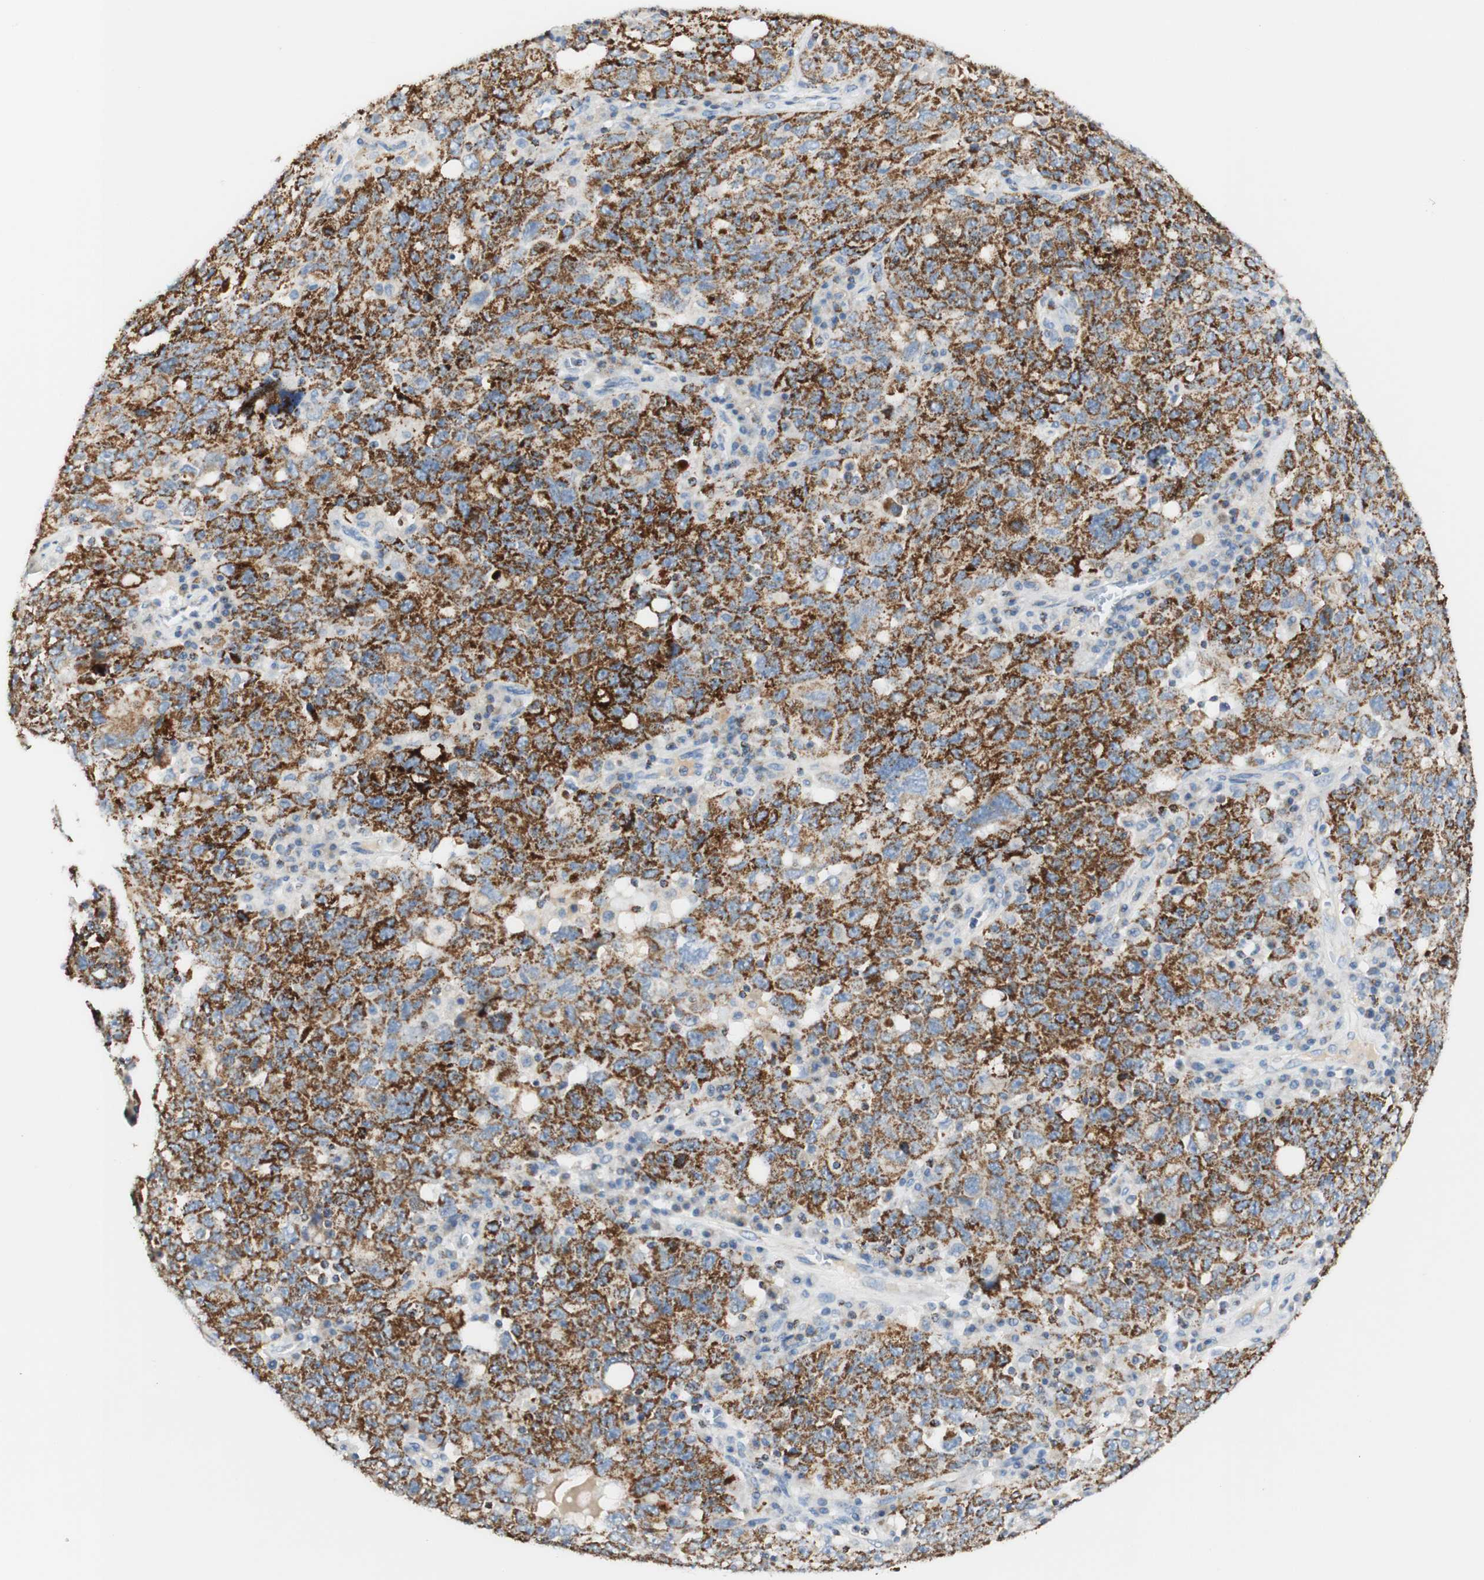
{"staining": {"intensity": "strong", "quantity": ">75%", "location": "cytoplasmic/membranous"}, "tissue": "ovarian cancer", "cell_type": "Tumor cells", "image_type": "cancer", "snomed": [{"axis": "morphology", "description": "Carcinoma, endometroid"}, {"axis": "topography", "description": "Ovary"}], "caption": "Strong cytoplasmic/membranous staining is appreciated in approximately >75% of tumor cells in ovarian cancer.", "gene": "OXCT1", "patient": {"sex": "female", "age": 62}}